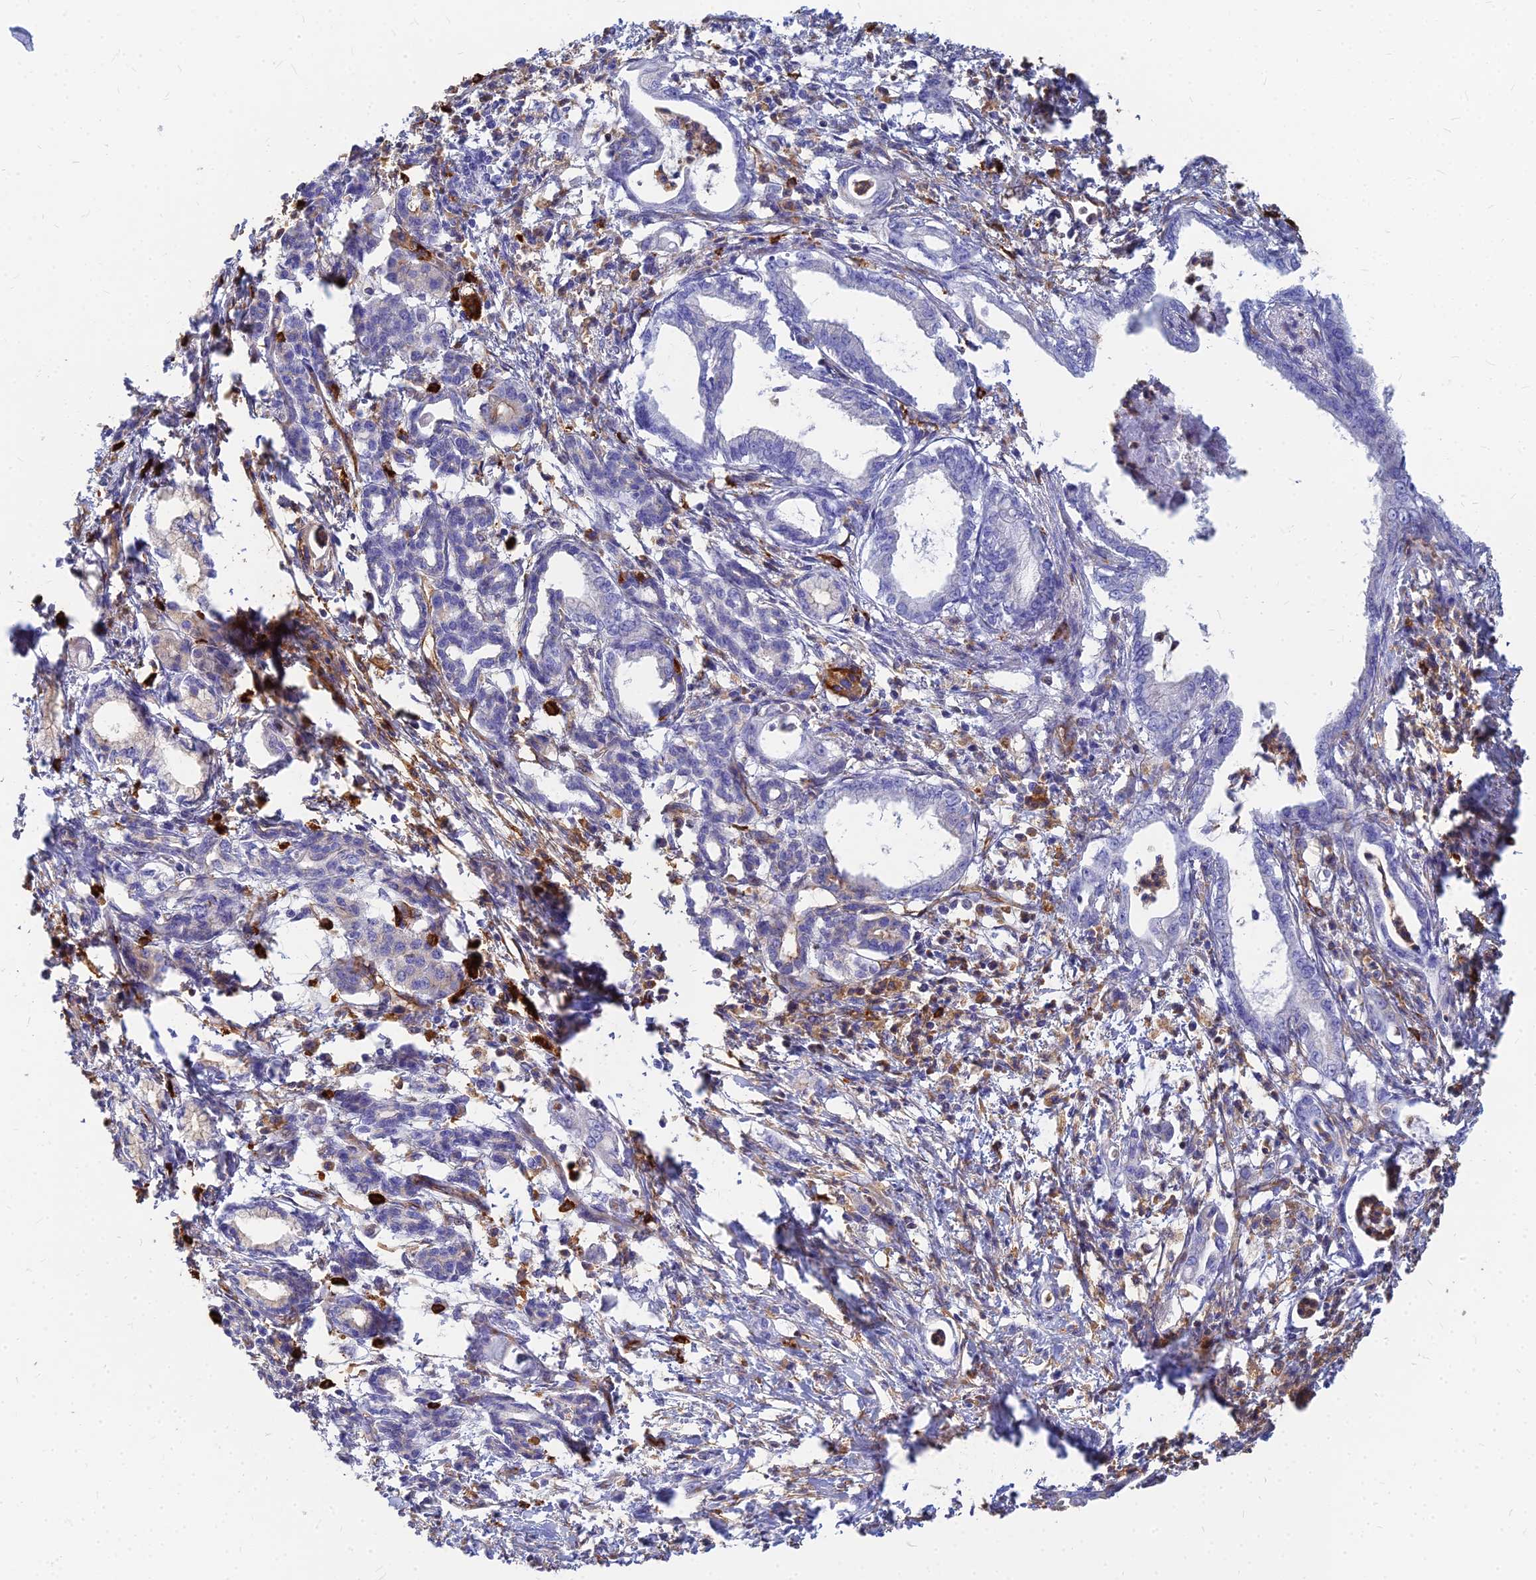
{"staining": {"intensity": "negative", "quantity": "none", "location": "none"}, "tissue": "pancreatic cancer", "cell_type": "Tumor cells", "image_type": "cancer", "snomed": [{"axis": "morphology", "description": "Adenocarcinoma, NOS"}, {"axis": "topography", "description": "Pancreas"}], "caption": "Tumor cells show no significant protein staining in pancreatic cancer (adenocarcinoma). Brightfield microscopy of IHC stained with DAB (brown) and hematoxylin (blue), captured at high magnification.", "gene": "VAT1", "patient": {"sex": "female", "age": 55}}